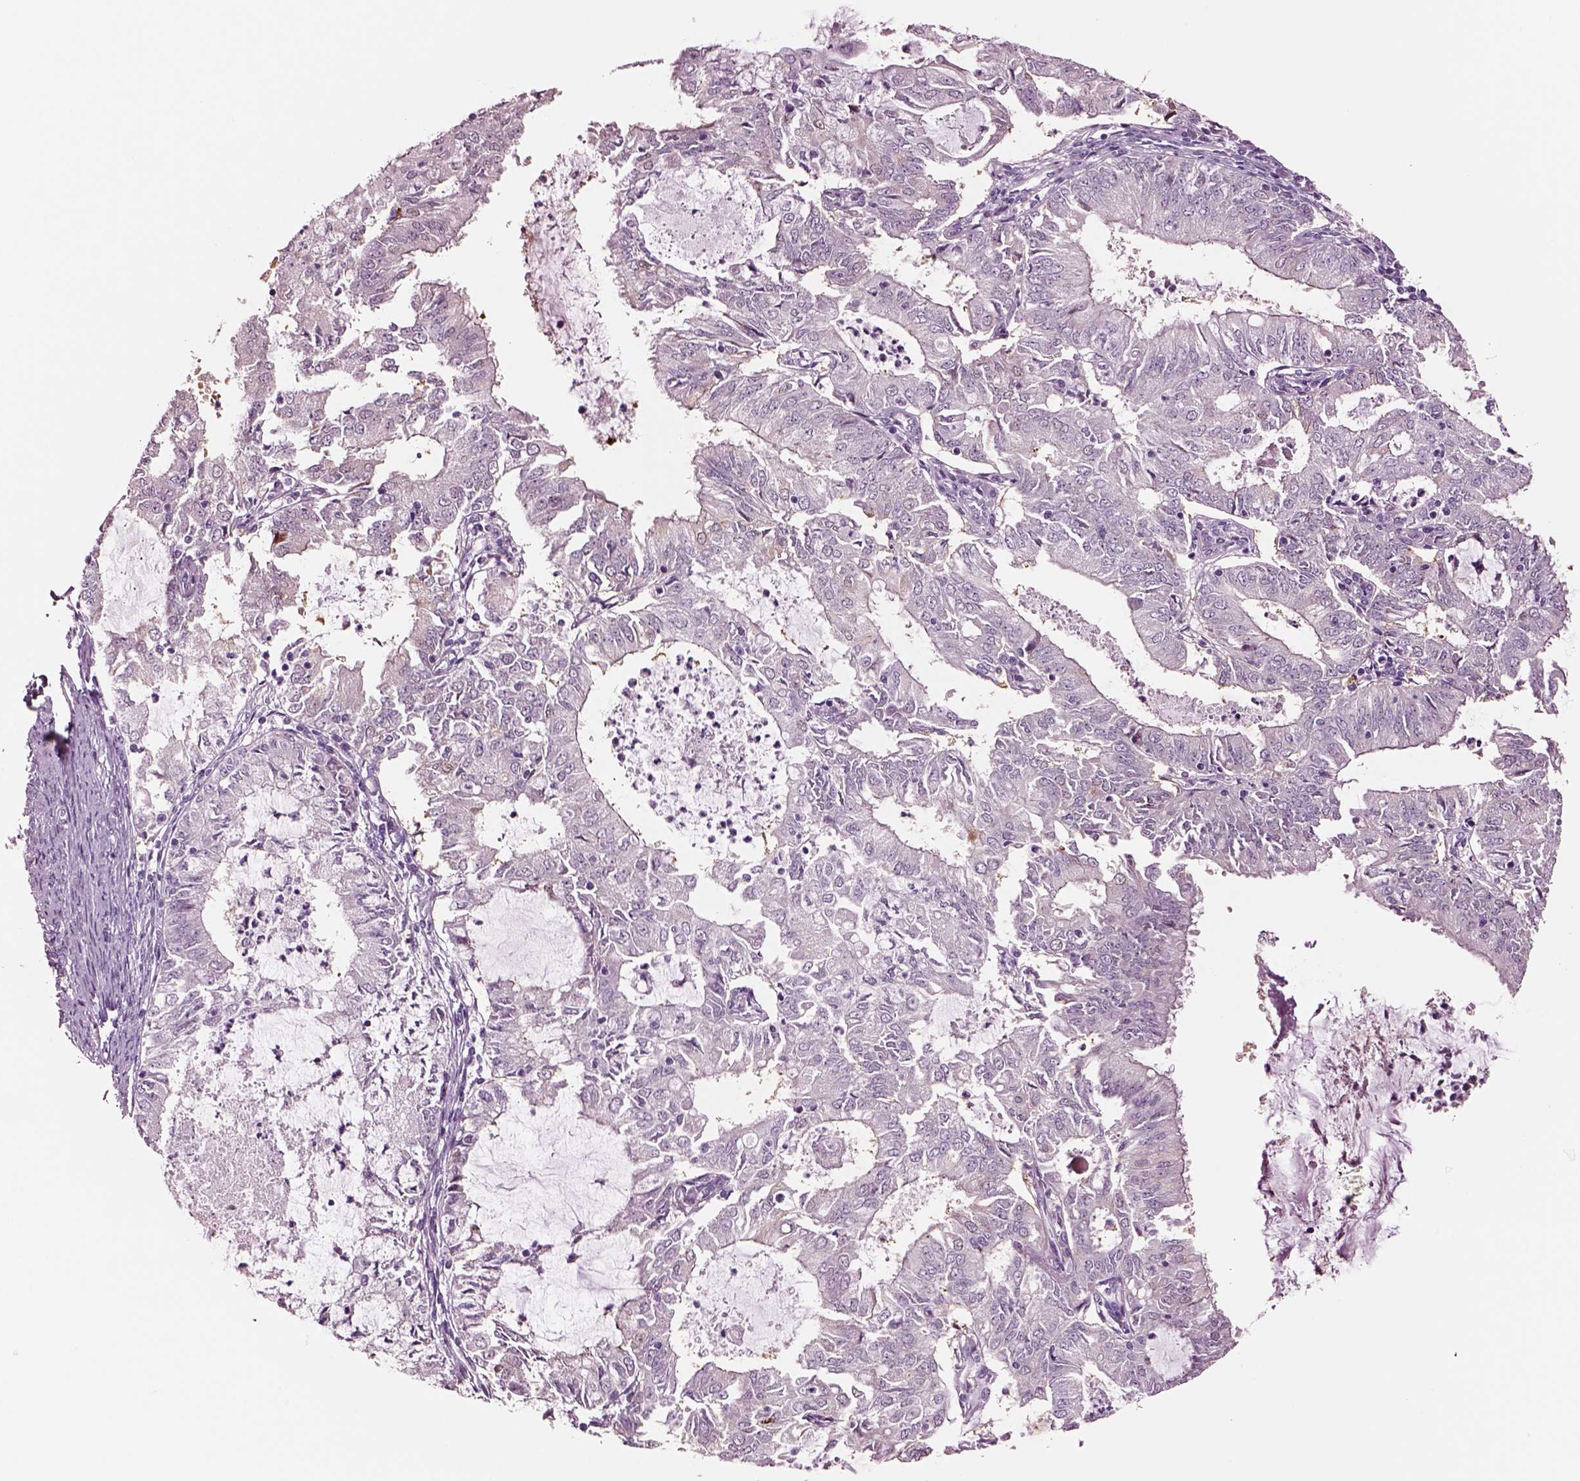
{"staining": {"intensity": "negative", "quantity": "none", "location": "none"}, "tissue": "endometrial cancer", "cell_type": "Tumor cells", "image_type": "cancer", "snomed": [{"axis": "morphology", "description": "Adenocarcinoma, NOS"}, {"axis": "topography", "description": "Endometrium"}], "caption": "Immunohistochemistry (IHC) histopathology image of neoplastic tissue: endometrial cancer stained with DAB reveals no significant protein expression in tumor cells.", "gene": "SCML2", "patient": {"sex": "female", "age": 57}}